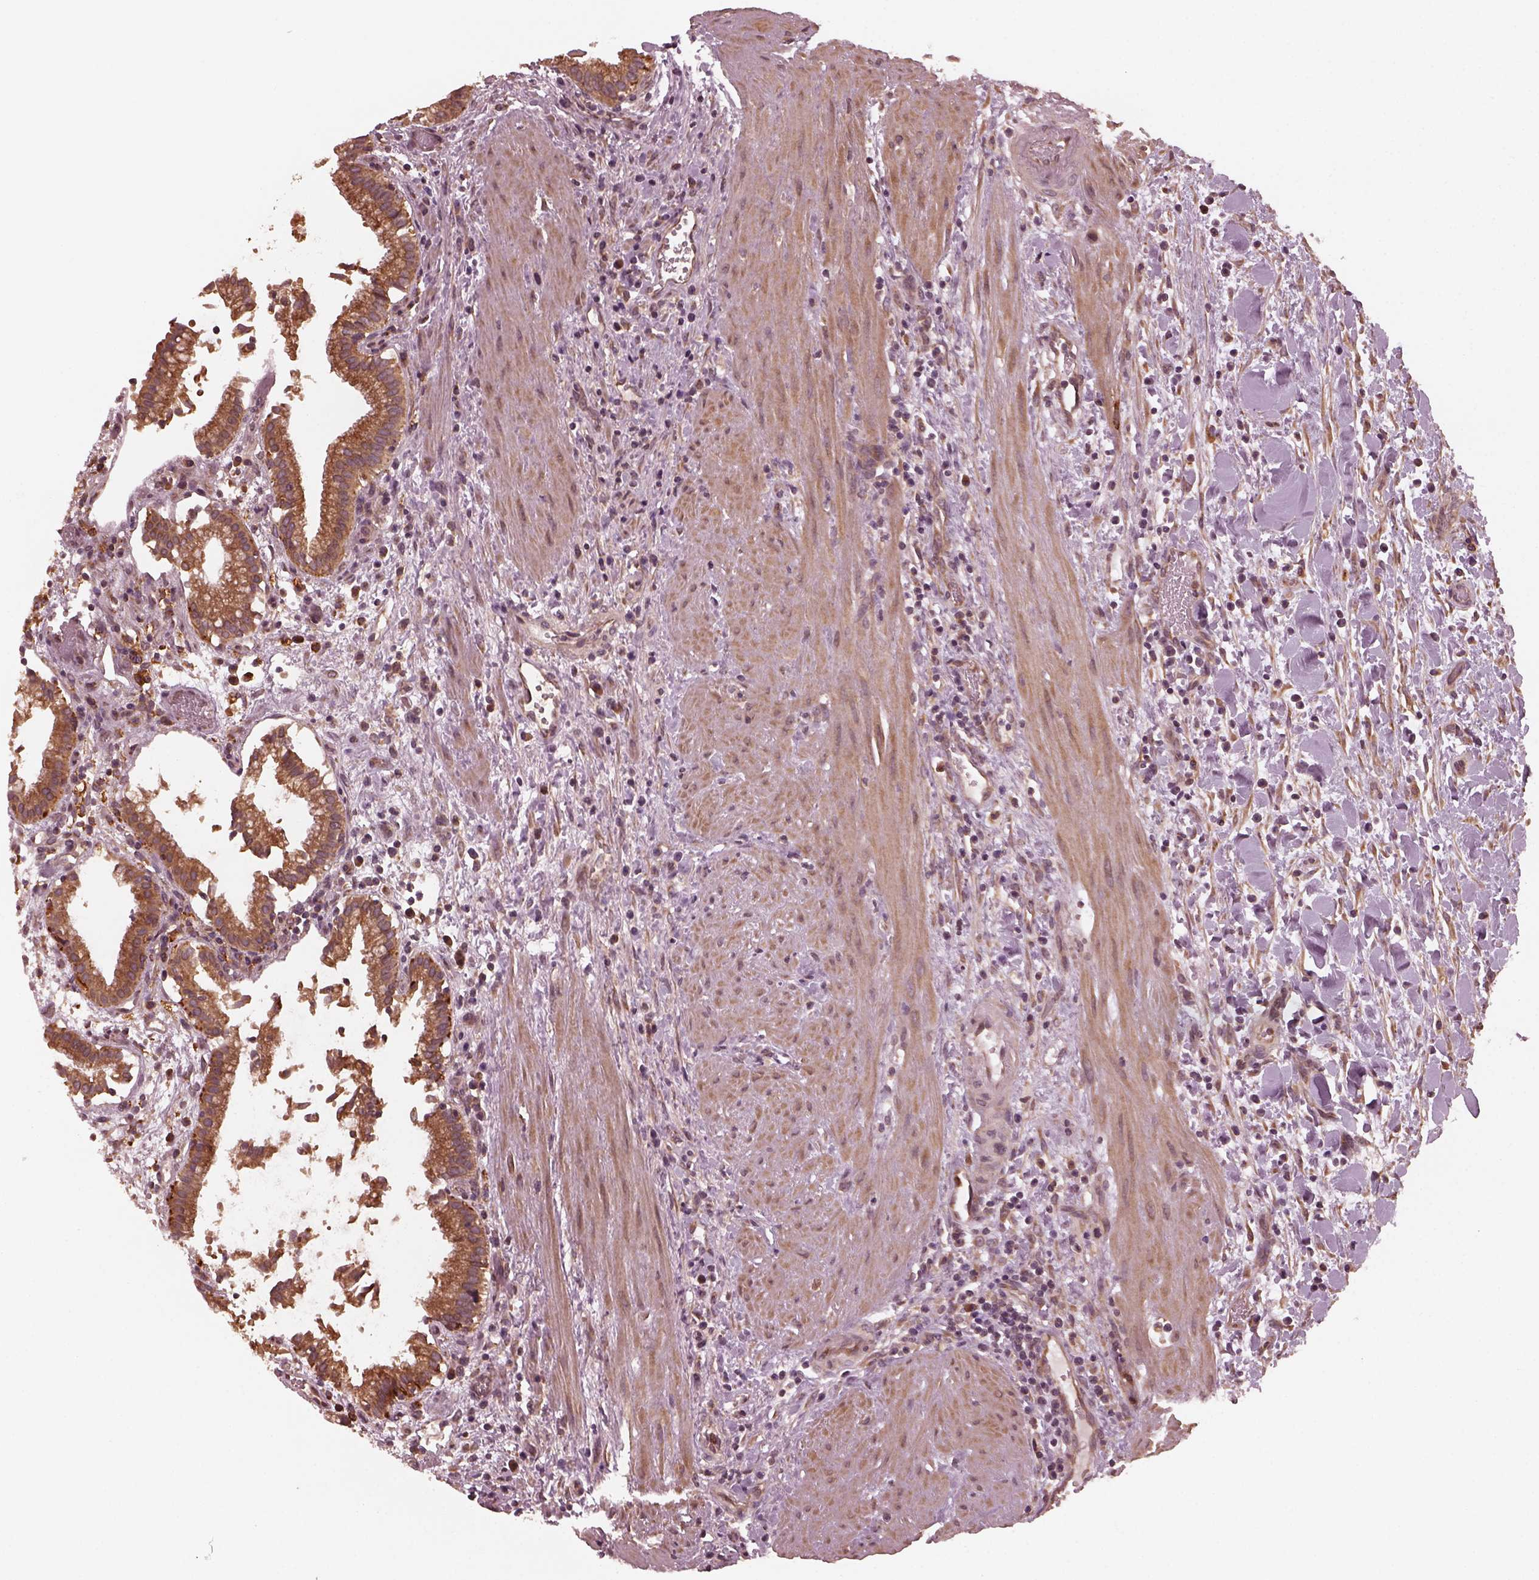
{"staining": {"intensity": "moderate", "quantity": ">75%", "location": "cytoplasmic/membranous"}, "tissue": "gallbladder", "cell_type": "Glandular cells", "image_type": "normal", "snomed": [{"axis": "morphology", "description": "Normal tissue, NOS"}, {"axis": "topography", "description": "Gallbladder"}], "caption": "A brown stain shows moderate cytoplasmic/membranous expression of a protein in glandular cells of unremarkable gallbladder.", "gene": "FAF2", "patient": {"sex": "male", "age": 42}}